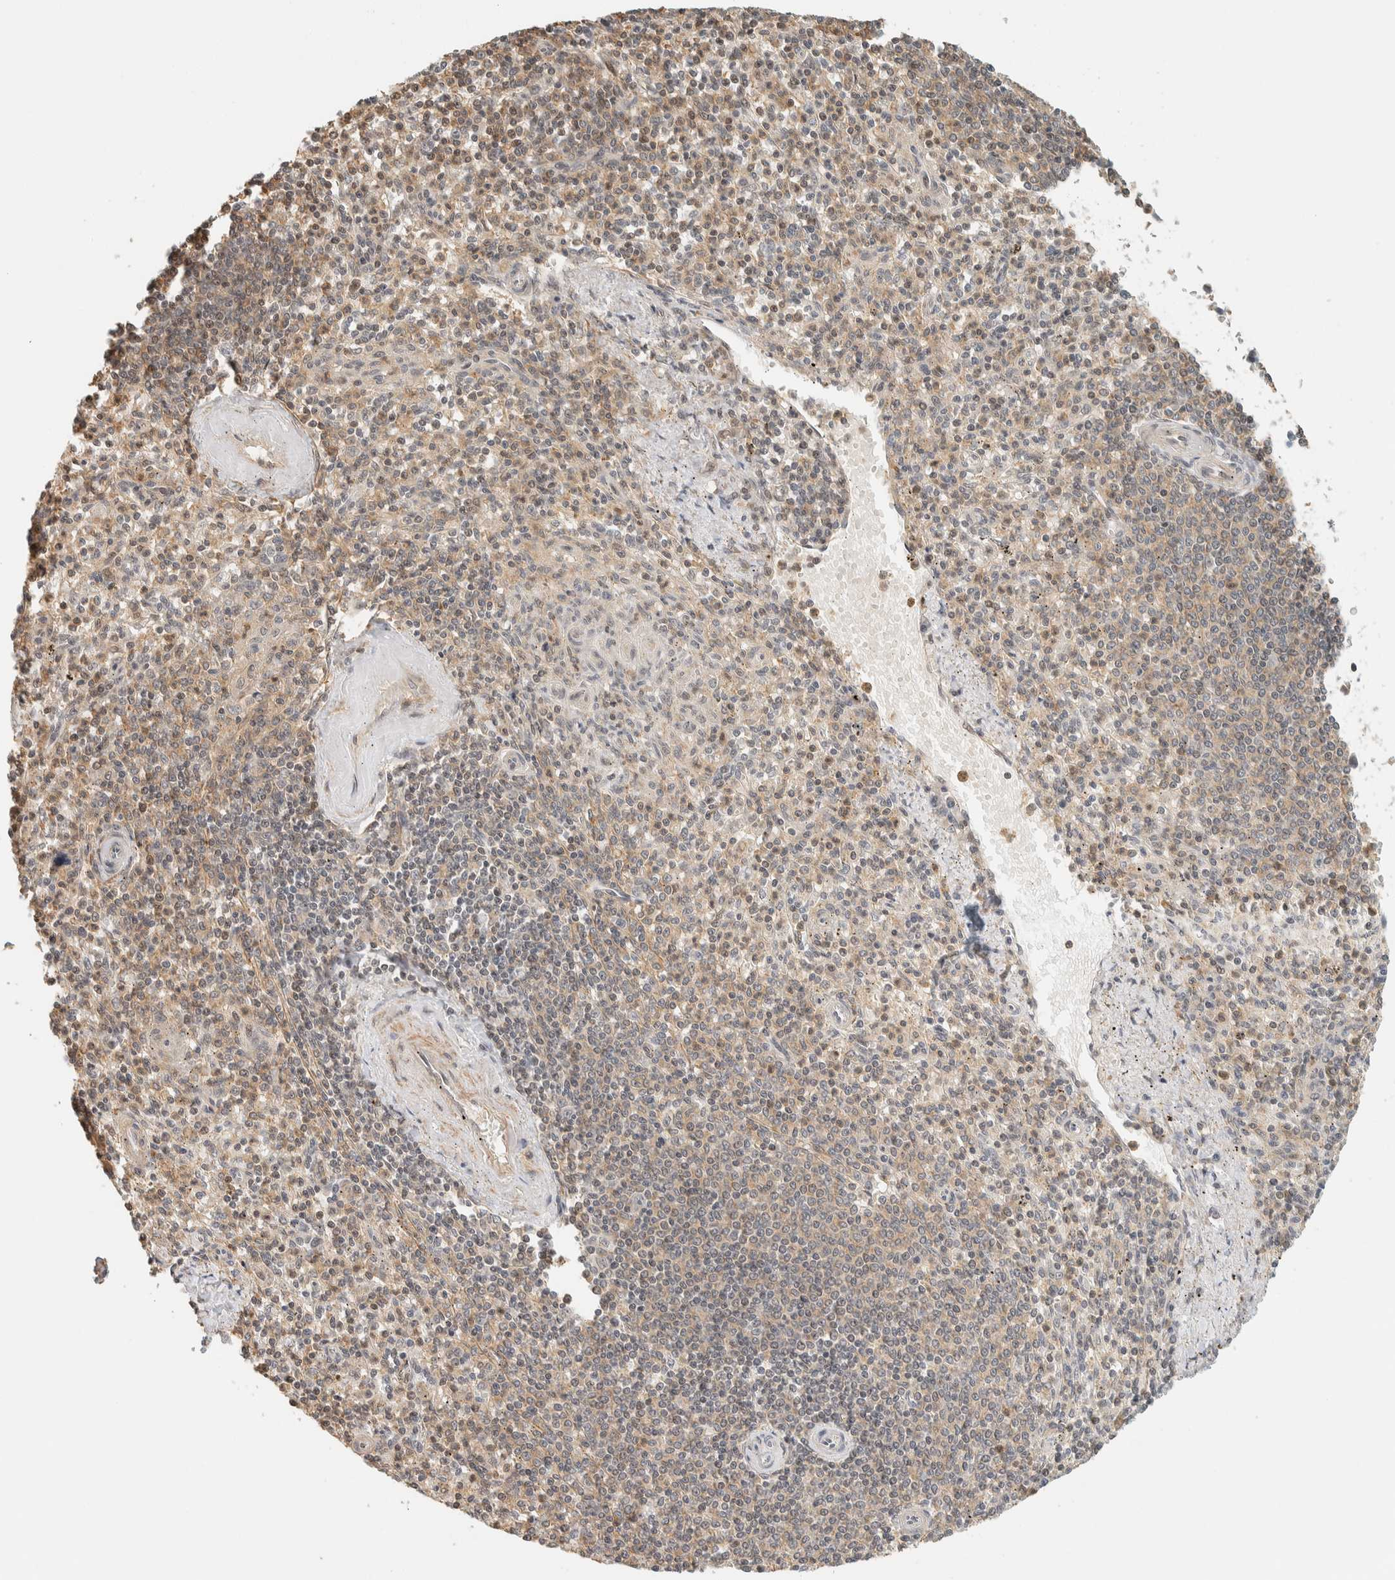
{"staining": {"intensity": "weak", "quantity": ">75%", "location": "cytoplasmic/membranous"}, "tissue": "spleen", "cell_type": "Cells in red pulp", "image_type": "normal", "snomed": [{"axis": "morphology", "description": "Normal tissue, NOS"}, {"axis": "topography", "description": "Spleen"}], "caption": "IHC of benign human spleen reveals low levels of weak cytoplasmic/membranous positivity in approximately >75% of cells in red pulp. (Brightfield microscopy of DAB IHC at high magnification).", "gene": "ARFGEF1", "patient": {"sex": "male", "age": 72}}